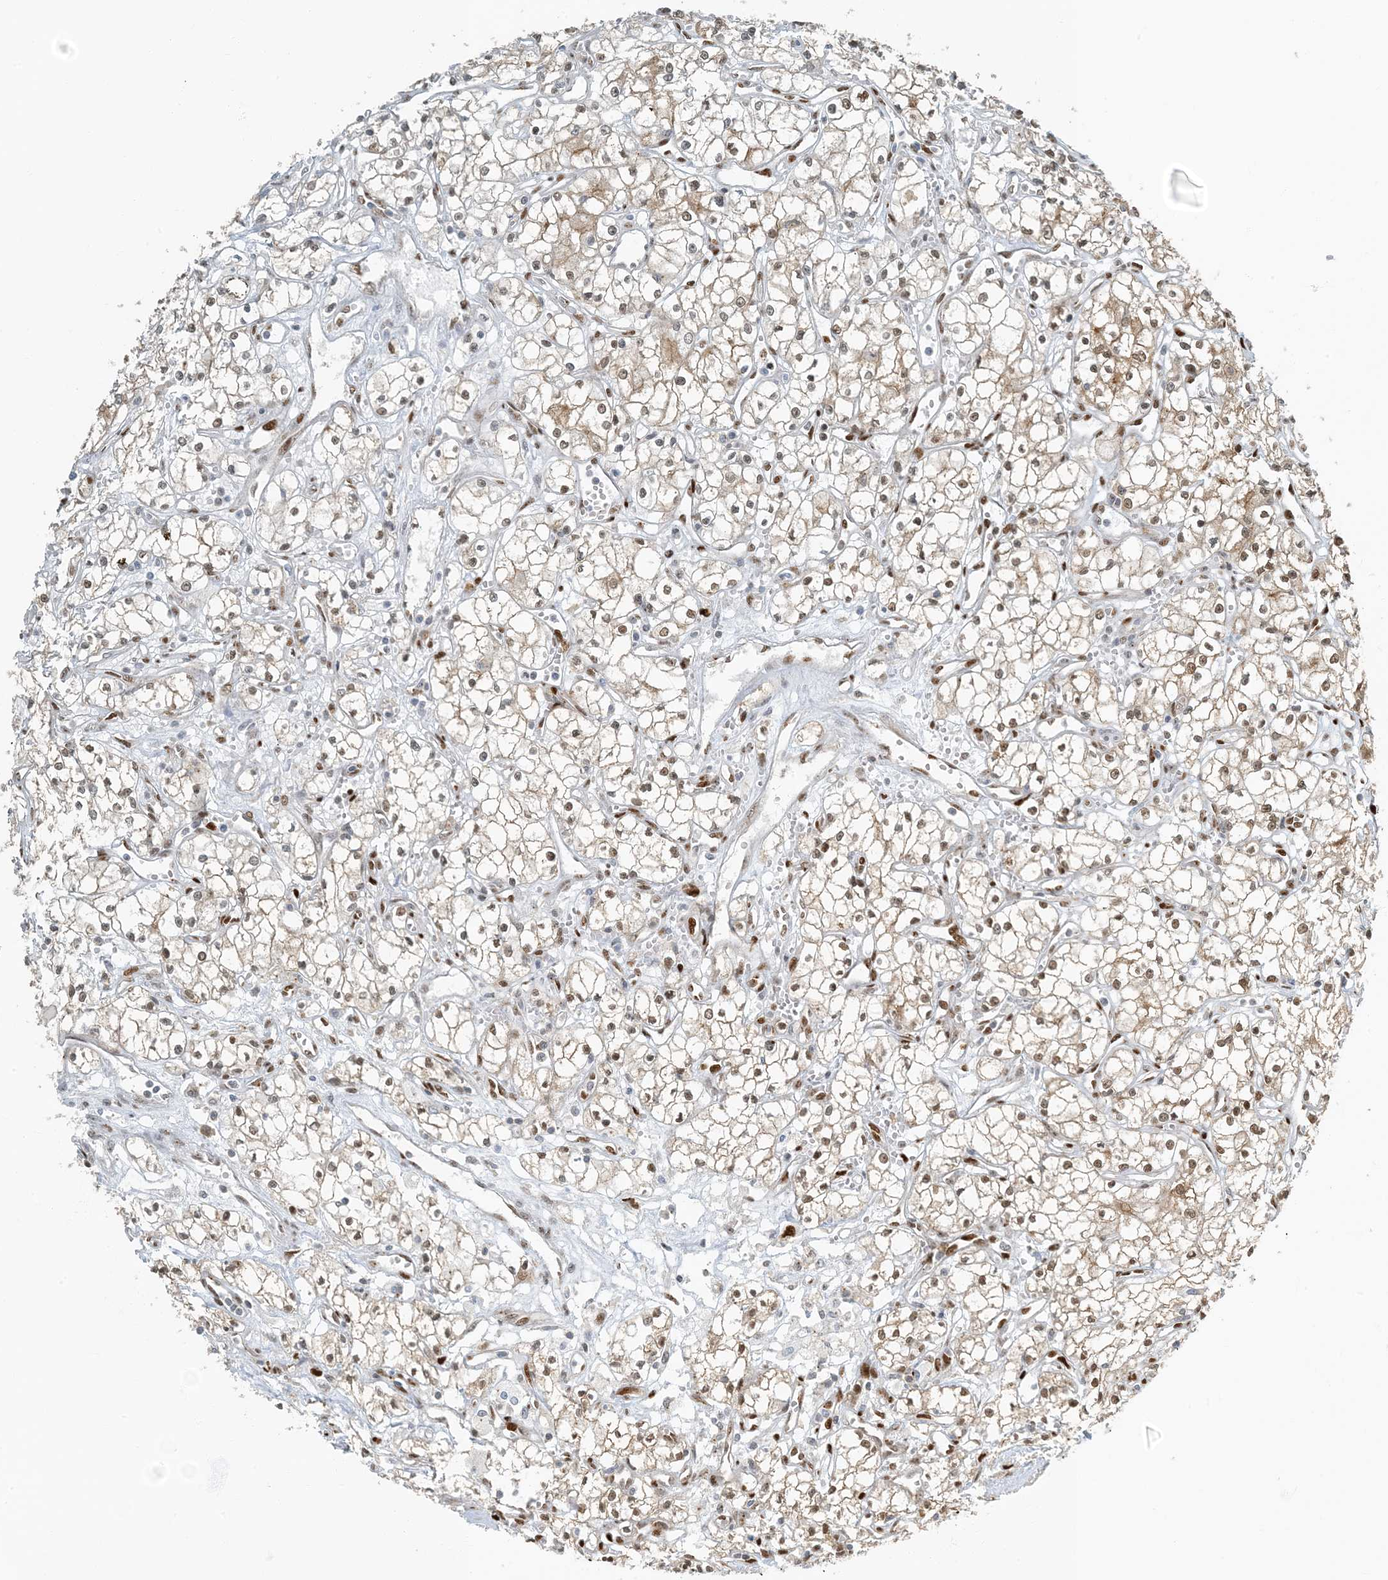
{"staining": {"intensity": "moderate", "quantity": "<25%", "location": "cytoplasmic/membranous,nuclear"}, "tissue": "renal cancer", "cell_type": "Tumor cells", "image_type": "cancer", "snomed": [{"axis": "morphology", "description": "Adenocarcinoma, NOS"}, {"axis": "topography", "description": "Kidney"}], "caption": "Tumor cells display low levels of moderate cytoplasmic/membranous and nuclear staining in about <25% of cells in human renal adenocarcinoma.", "gene": "MBD1", "patient": {"sex": "male", "age": 59}}